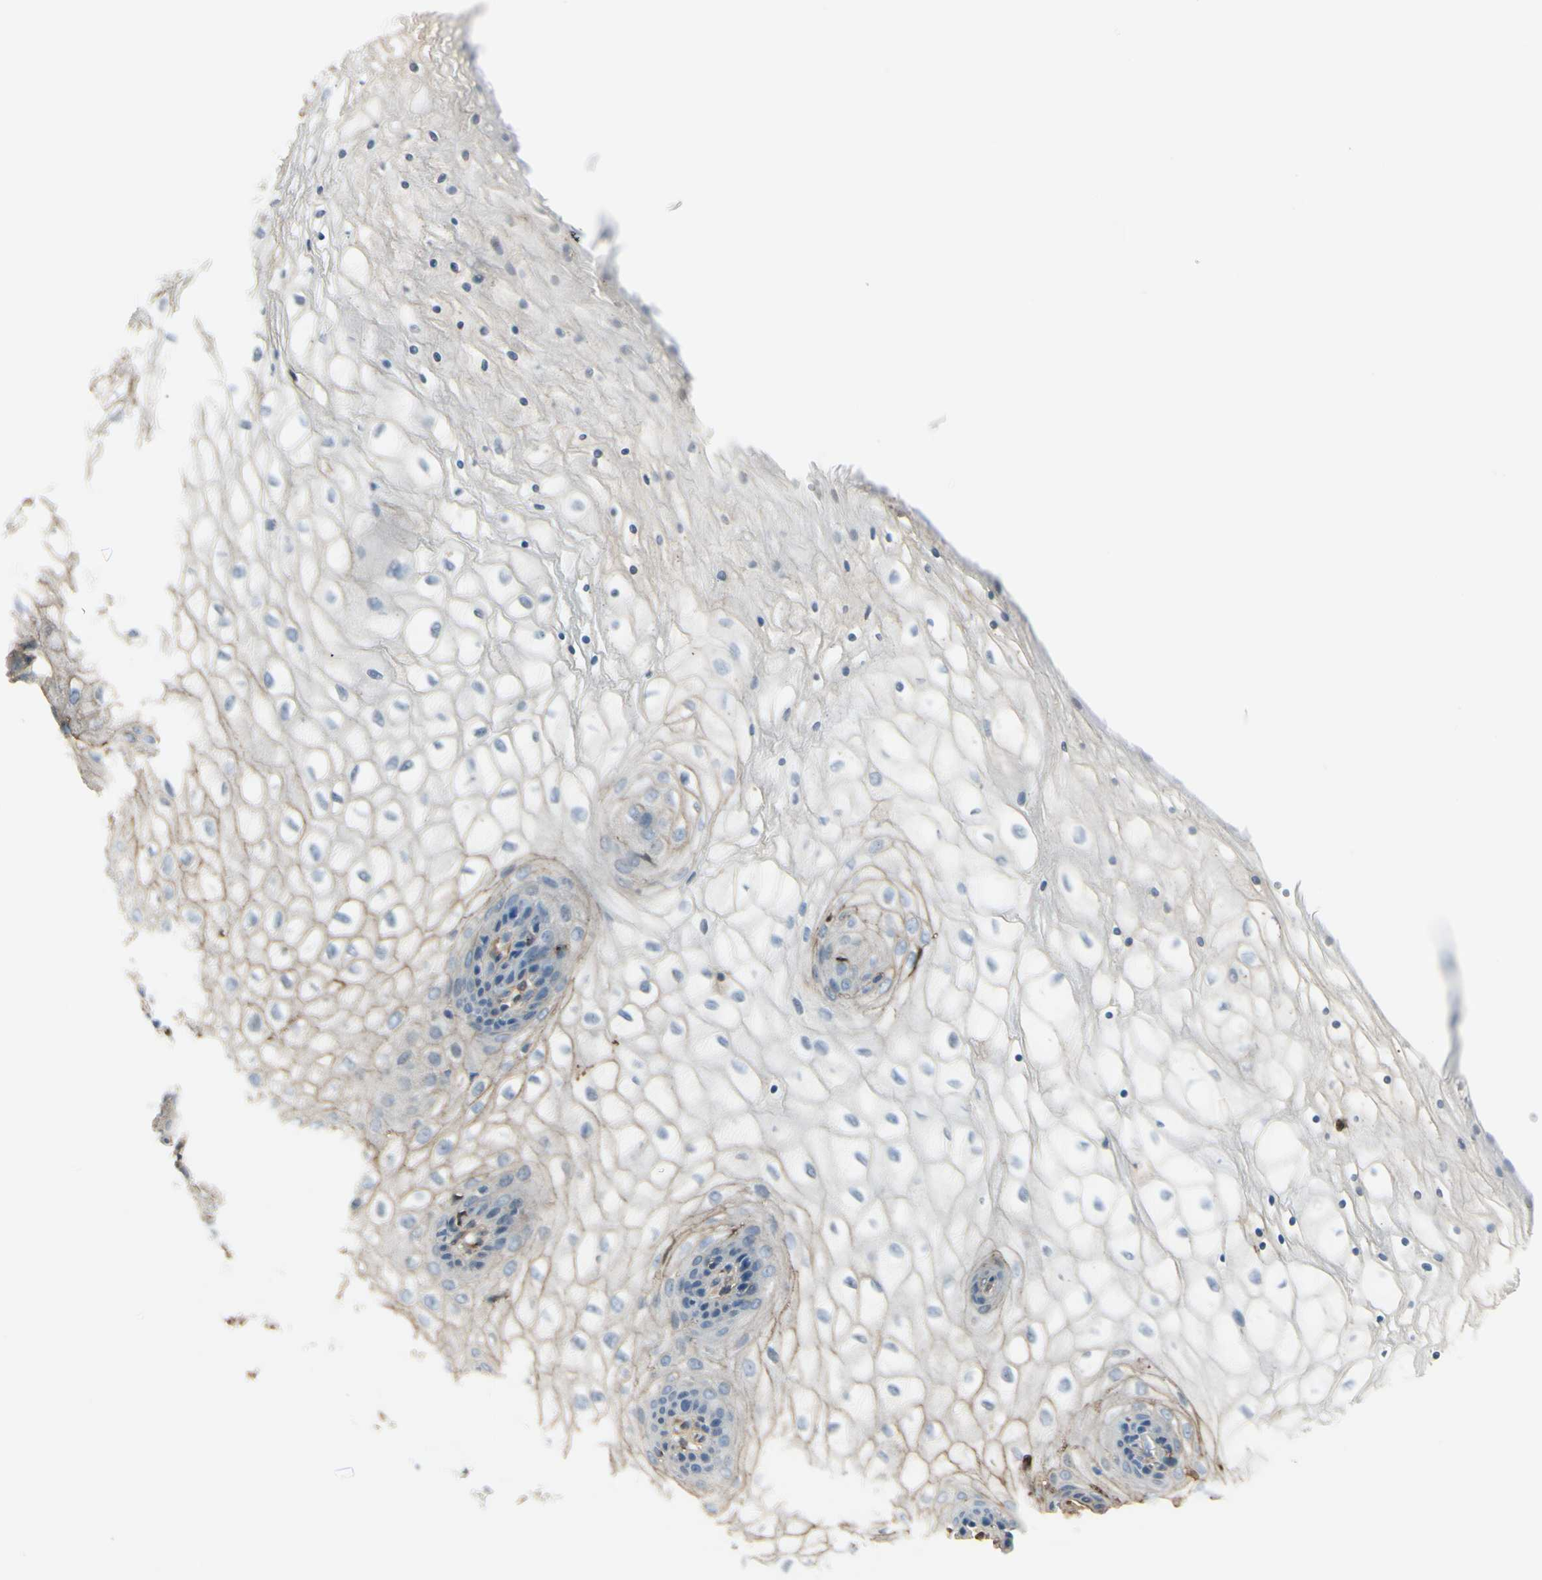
{"staining": {"intensity": "weak", "quantity": "<25%", "location": "cytoplasmic/membranous"}, "tissue": "vagina", "cell_type": "Squamous epithelial cells", "image_type": "normal", "snomed": [{"axis": "morphology", "description": "Normal tissue, NOS"}, {"axis": "topography", "description": "Vagina"}], "caption": "Immunohistochemistry (IHC) image of unremarkable vagina stained for a protein (brown), which demonstrates no positivity in squamous epithelial cells. (DAB (3,3'-diaminobenzidine) immunohistochemistry visualized using brightfield microscopy, high magnification).", "gene": "GSN", "patient": {"sex": "female", "age": 34}}